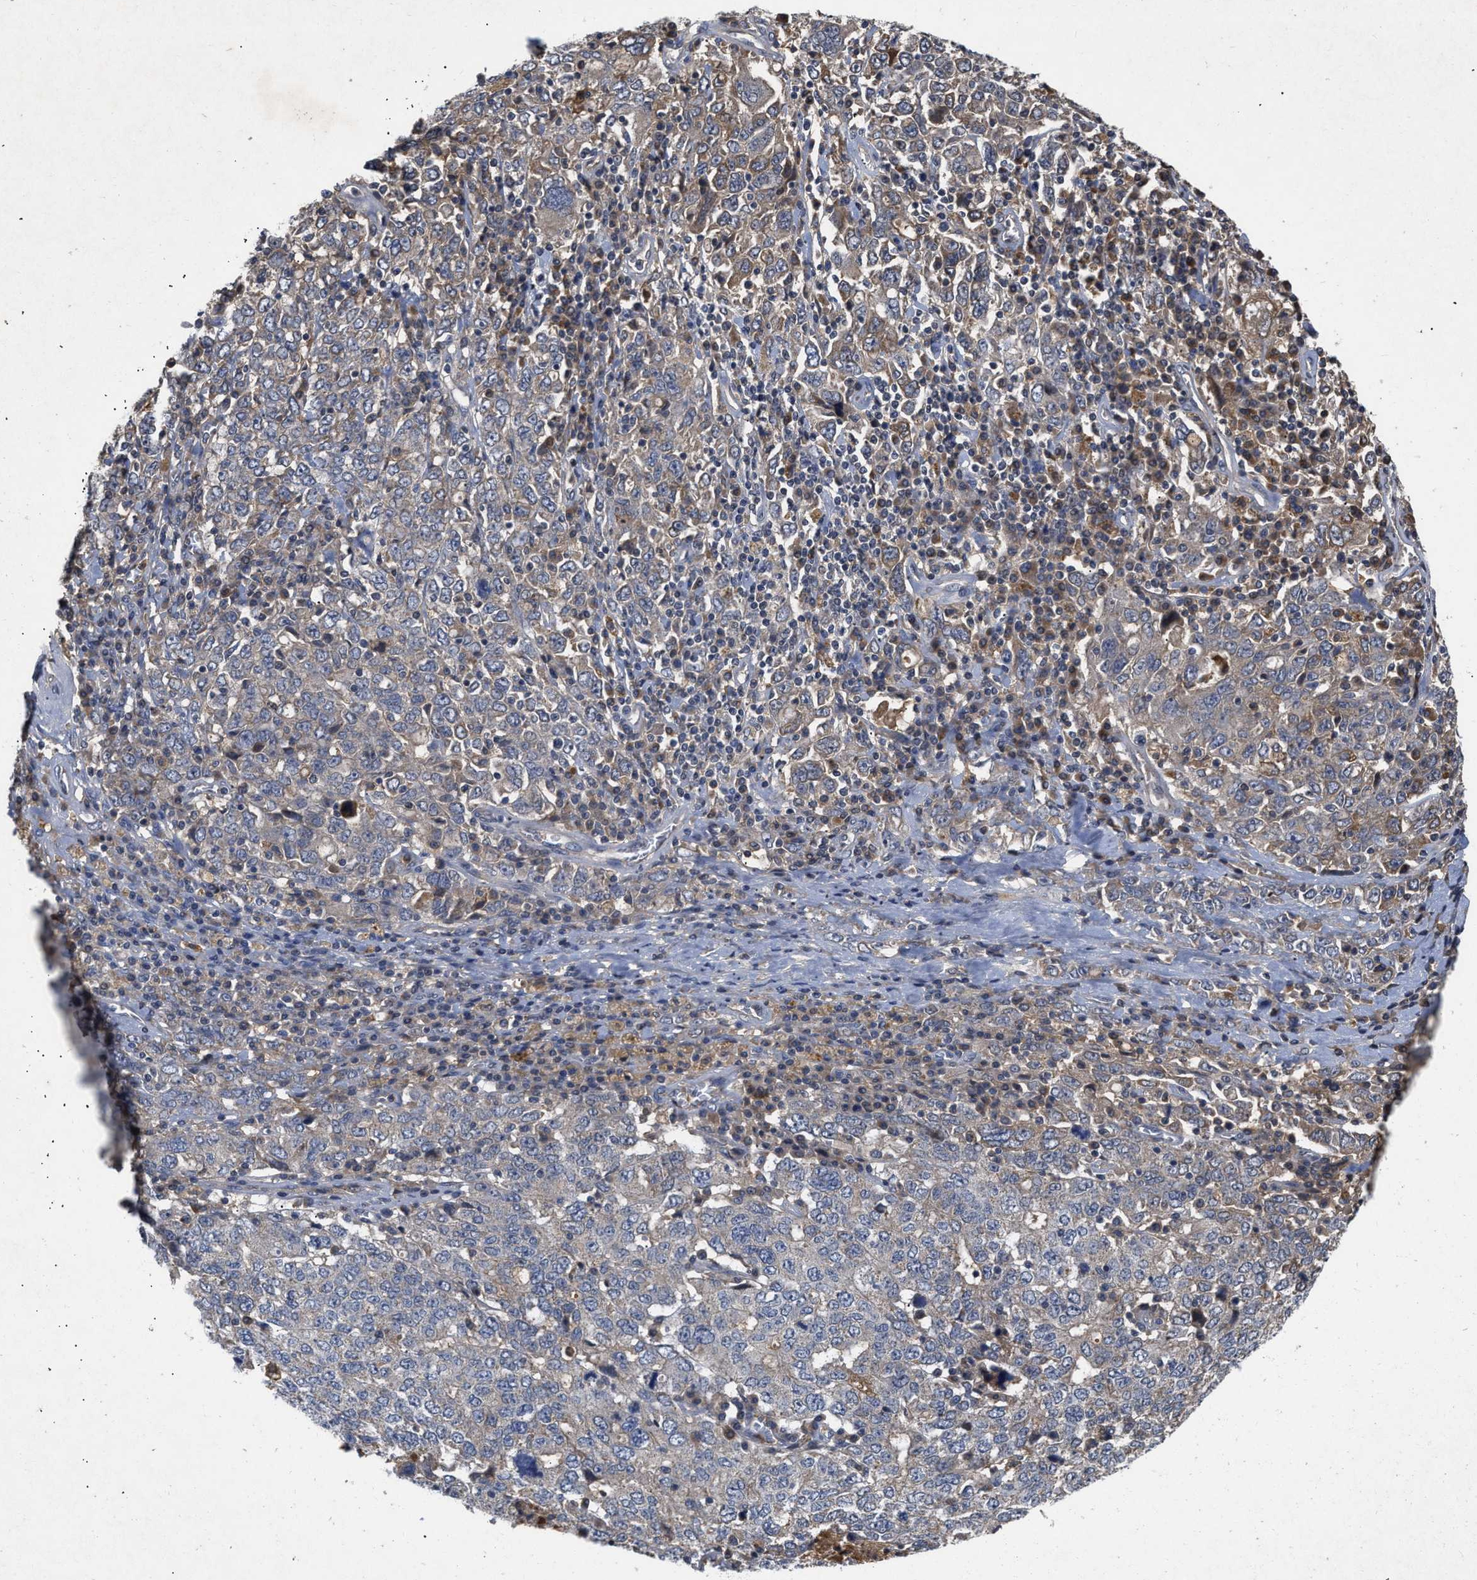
{"staining": {"intensity": "weak", "quantity": "25%-75%", "location": "cytoplasmic/membranous"}, "tissue": "ovarian cancer", "cell_type": "Tumor cells", "image_type": "cancer", "snomed": [{"axis": "morphology", "description": "Carcinoma, endometroid"}, {"axis": "topography", "description": "Ovary"}], "caption": "There is low levels of weak cytoplasmic/membranous expression in tumor cells of ovarian endometroid carcinoma, as demonstrated by immunohistochemical staining (brown color).", "gene": "VPS4A", "patient": {"sex": "female", "age": 62}}